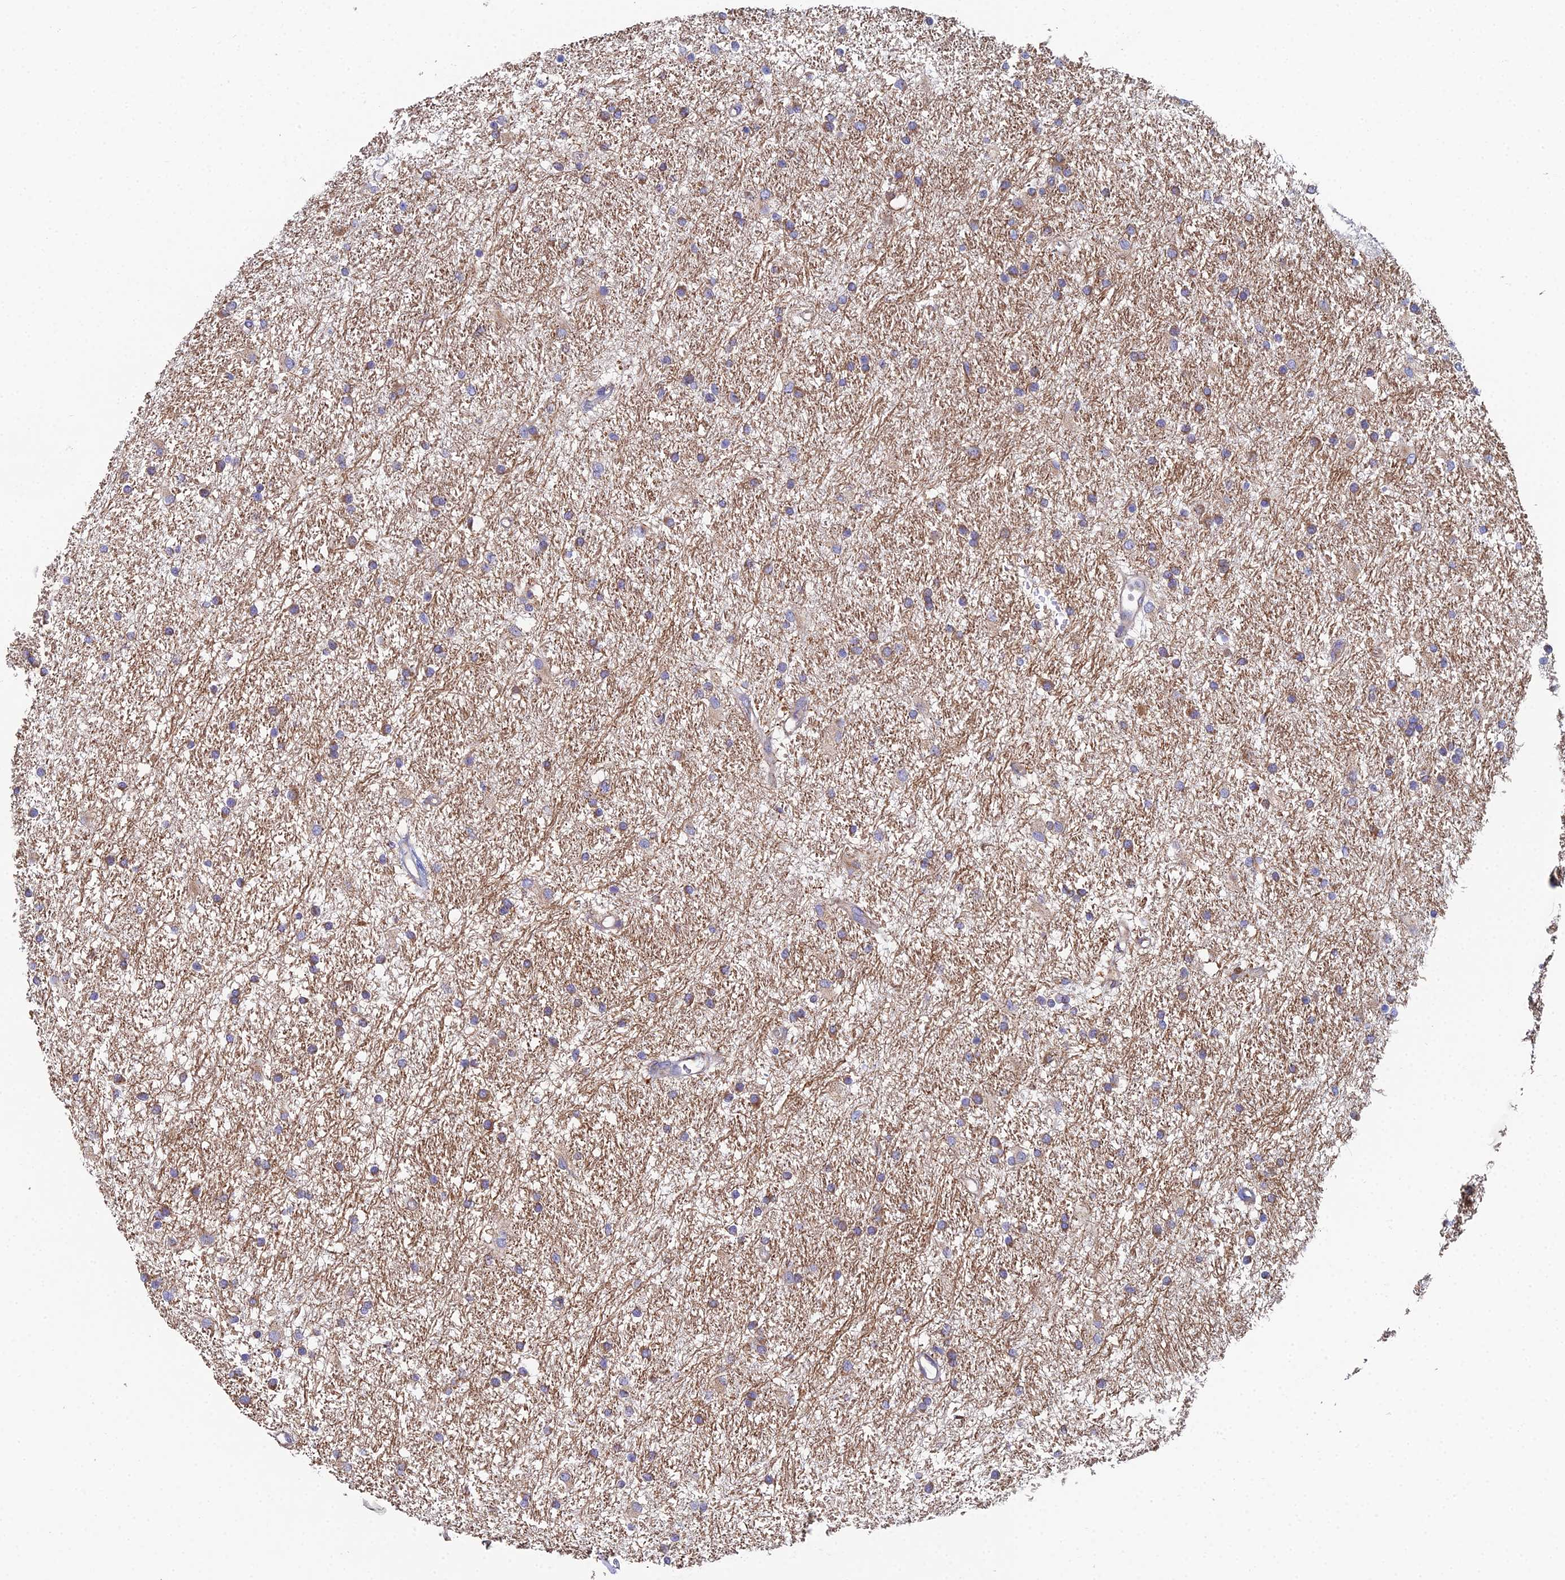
{"staining": {"intensity": "moderate", "quantity": ">75%", "location": "cytoplasmic/membranous"}, "tissue": "glioma", "cell_type": "Tumor cells", "image_type": "cancer", "snomed": [{"axis": "morphology", "description": "Glioma, malignant, High grade"}, {"axis": "topography", "description": "Brain"}], "caption": "Moderate cytoplasmic/membranous protein positivity is identified in approximately >75% of tumor cells in glioma. (brown staining indicates protein expression, while blue staining denotes nuclei).", "gene": "CLCN3", "patient": {"sex": "male", "age": 77}}